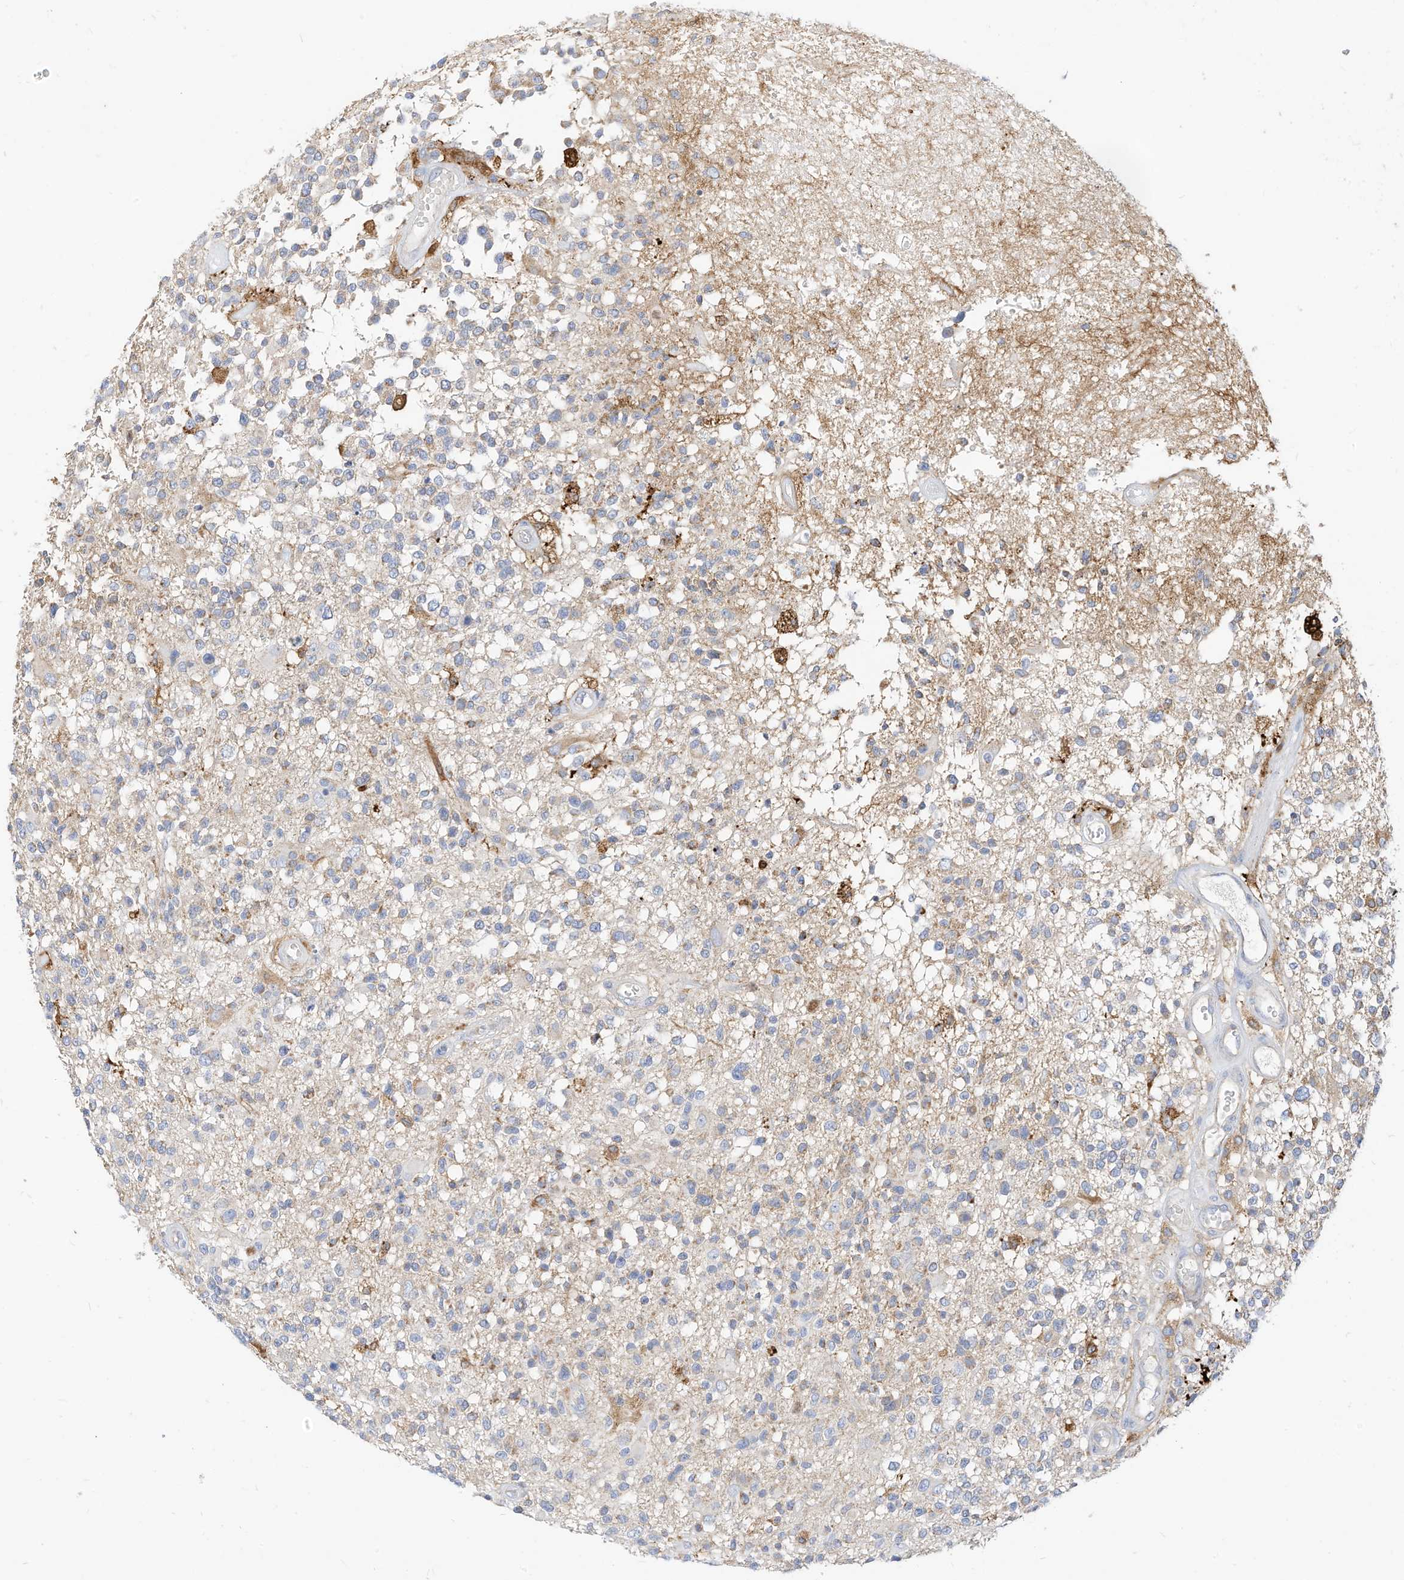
{"staining": {"intensity": "negative", "quantity": "none", "location": "none"}, "tissue": "glioma", "cell_type": "Tumor cells", "image_type": "cancer", "snomed": [{"axis": "morphology", "description": "Glioma, malignant, High grade"}, {"axis": "morphology", "description": "Glioblastoma, NOS"}, {"axis": "topography", "description": "Brain"}], "caption": "An IHC micrograph of glioblastoma is shown. There is no staining in tumor cells of glioblastoma.", "gene": "RHOH", "patient": {"sex": "male", "age": 60}}